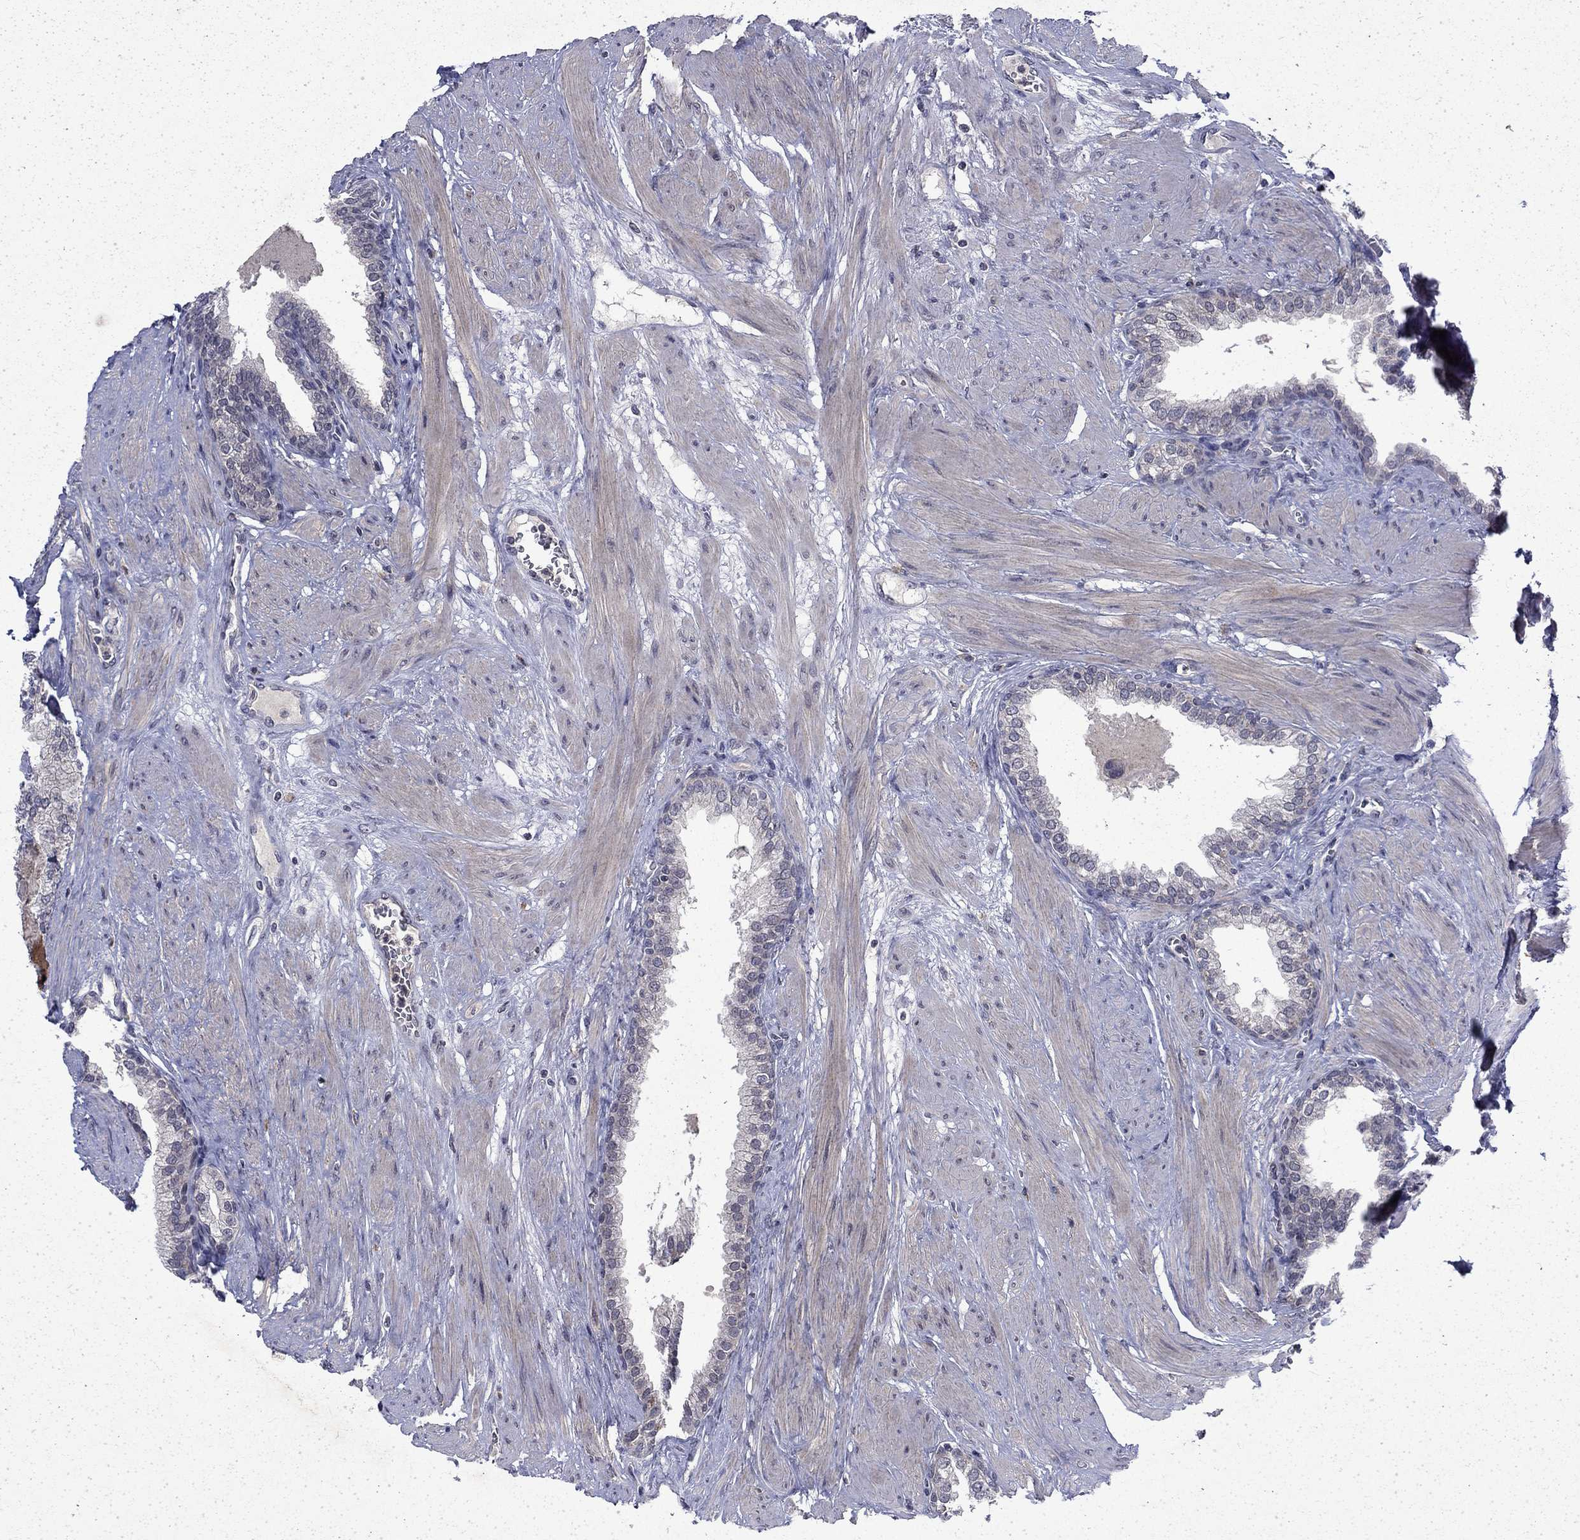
{"staining": {"intensity": "negative", "quantity": "none", "location": "none"}, "tissue": "prostate cancer", "cell_type": "Tumor cells", "image_type": "cancer", "snomed": [{"axis": "morphology", "description": "Adenocarcinoma, NOS"}, {"axis": "topography", "description": "Prostate"}], "caption": "Human prostate adenocarcinoma stained for a protein using immunohistochemistry displays no staining in tumor cells.", "gene": "CHAT", "patient": {"sex": "male", "age": 69}}